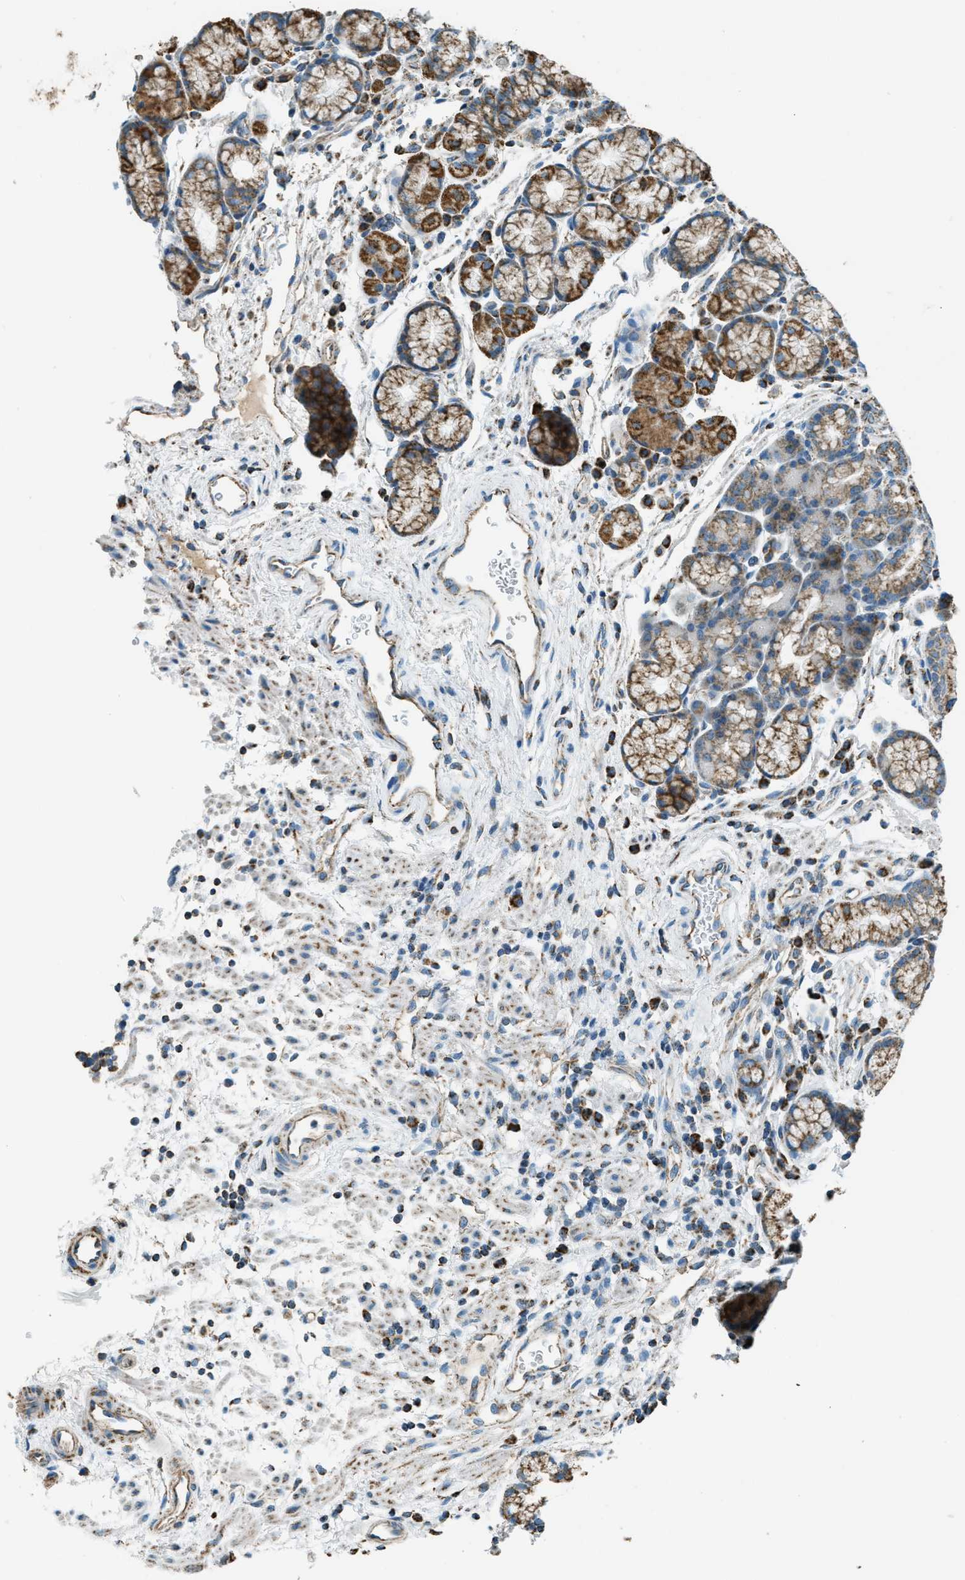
{"staining": {"intensity": "strong", "quantity": ">75%", "location": "cytoplasmic/membranous"}, "tissue": "stomach", "cell_type": "Glandular cells", "image_type": "normal", "snomed": [{"axis": "morphology", "description": "Normal tissue, NOS"}, {"axis": "morphology", "description": "Carcinoid, malignant, NOS"}, {"axis": "topography", "description": "Stomach, upper"}], "caption": "Protein expression by IHC shows strong cytoplasmic/membranous staining in about >75% of glandular cells in normal stomach.", "gene": "CHST15", "patient": {"sex": "male", "age": 39}}